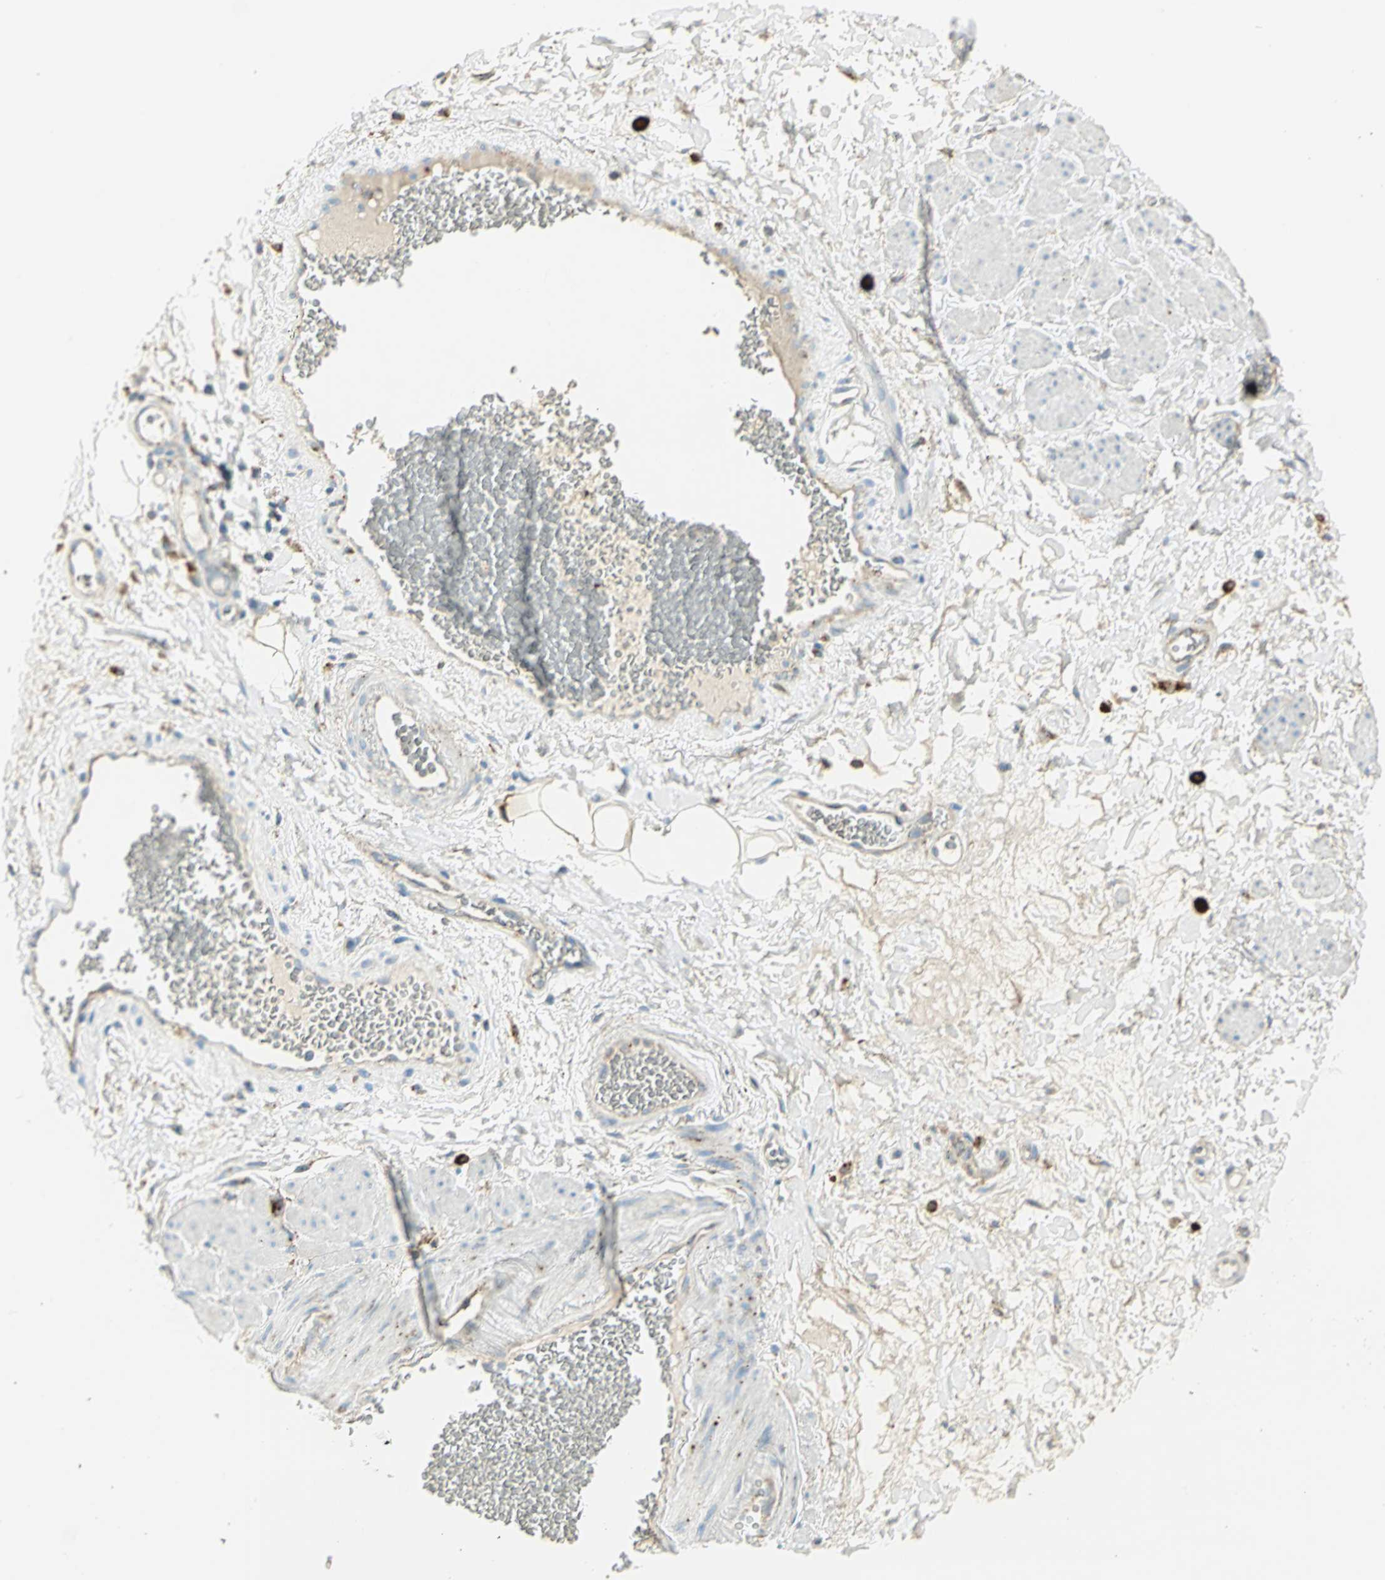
{"staining": {"intensity": "weak", "quantity": ">75%", "location": "cytoplasmic/membranous"}, "tissue": "adipose tissue", "cell_type": "Adipocytes", "image_type": "normal", "snomed": [{"axis": "morphology", "description": "Normal tissue, NOS"}, {"axis": "topography", "description": "Soft tissue"}, {"axis": "topography", "description": "Peripheral nerve tissue"}], "caption": "Protein expression analysis of unremarkable adipose tissue shows weak cytoplasmic/membranous expression in approximately >75% of adipocytes. The staining is performed using DAB brown chromogen to label protein expression. The nuclei are counter-stained blue using hematoxylin.", "gene": "ARSA", "patient": {"sex": "female", "age": 71}}